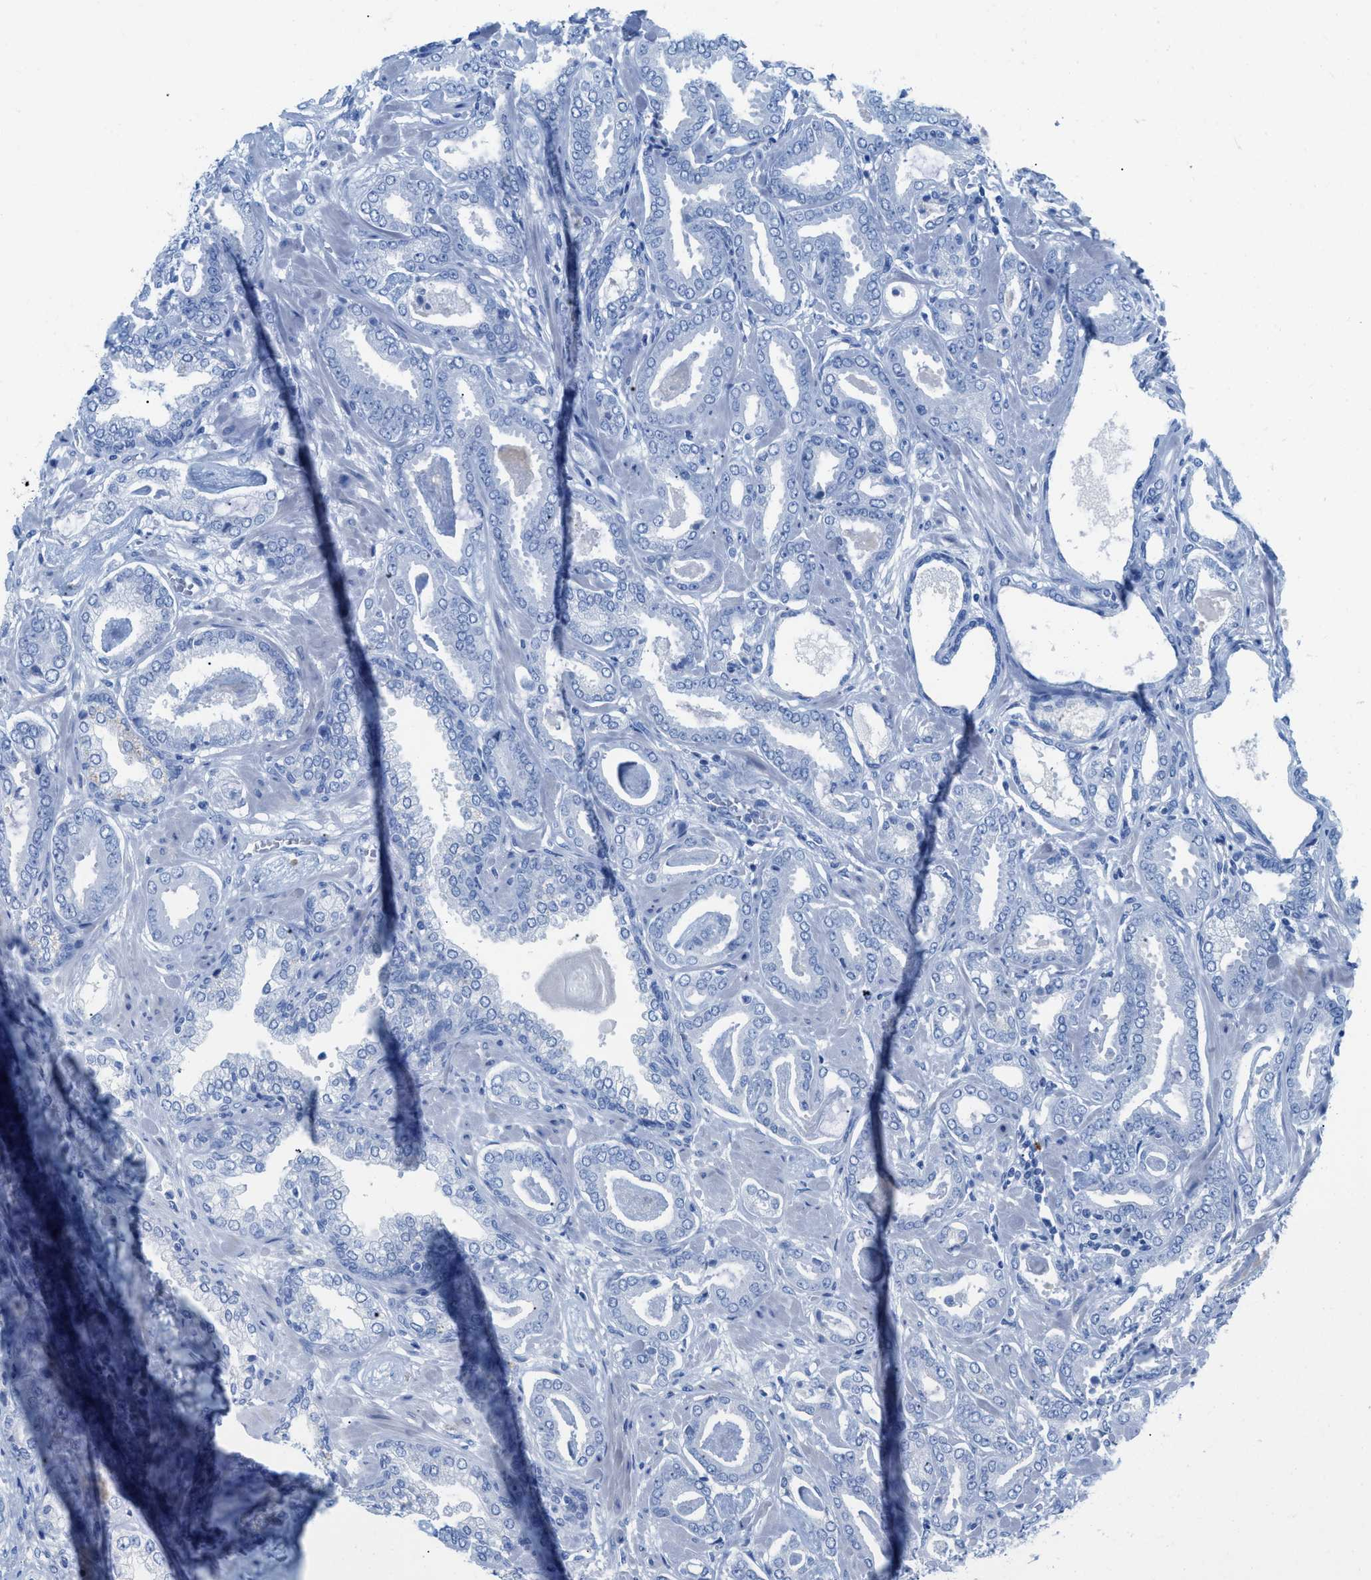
{"staining": {"intensity": "negative", "quantity": "none", "location": "none"}, "tissue": "prostate cancer", "cell_type": "Tumor cells", "image_type": "cancer", "snomed": [{"axis": "morphology", "description": "Adenocarcinoma, Low grade"}, {"axis": "topography", "description": "Prostate"}], "caption": "Immunohistochemistry (IHC) of low-grade adenocarcinoma (prostate) shows no expression in tumor cells.", "gene": "TCL1A", "patient": {"sex": "male", "age": 53}}